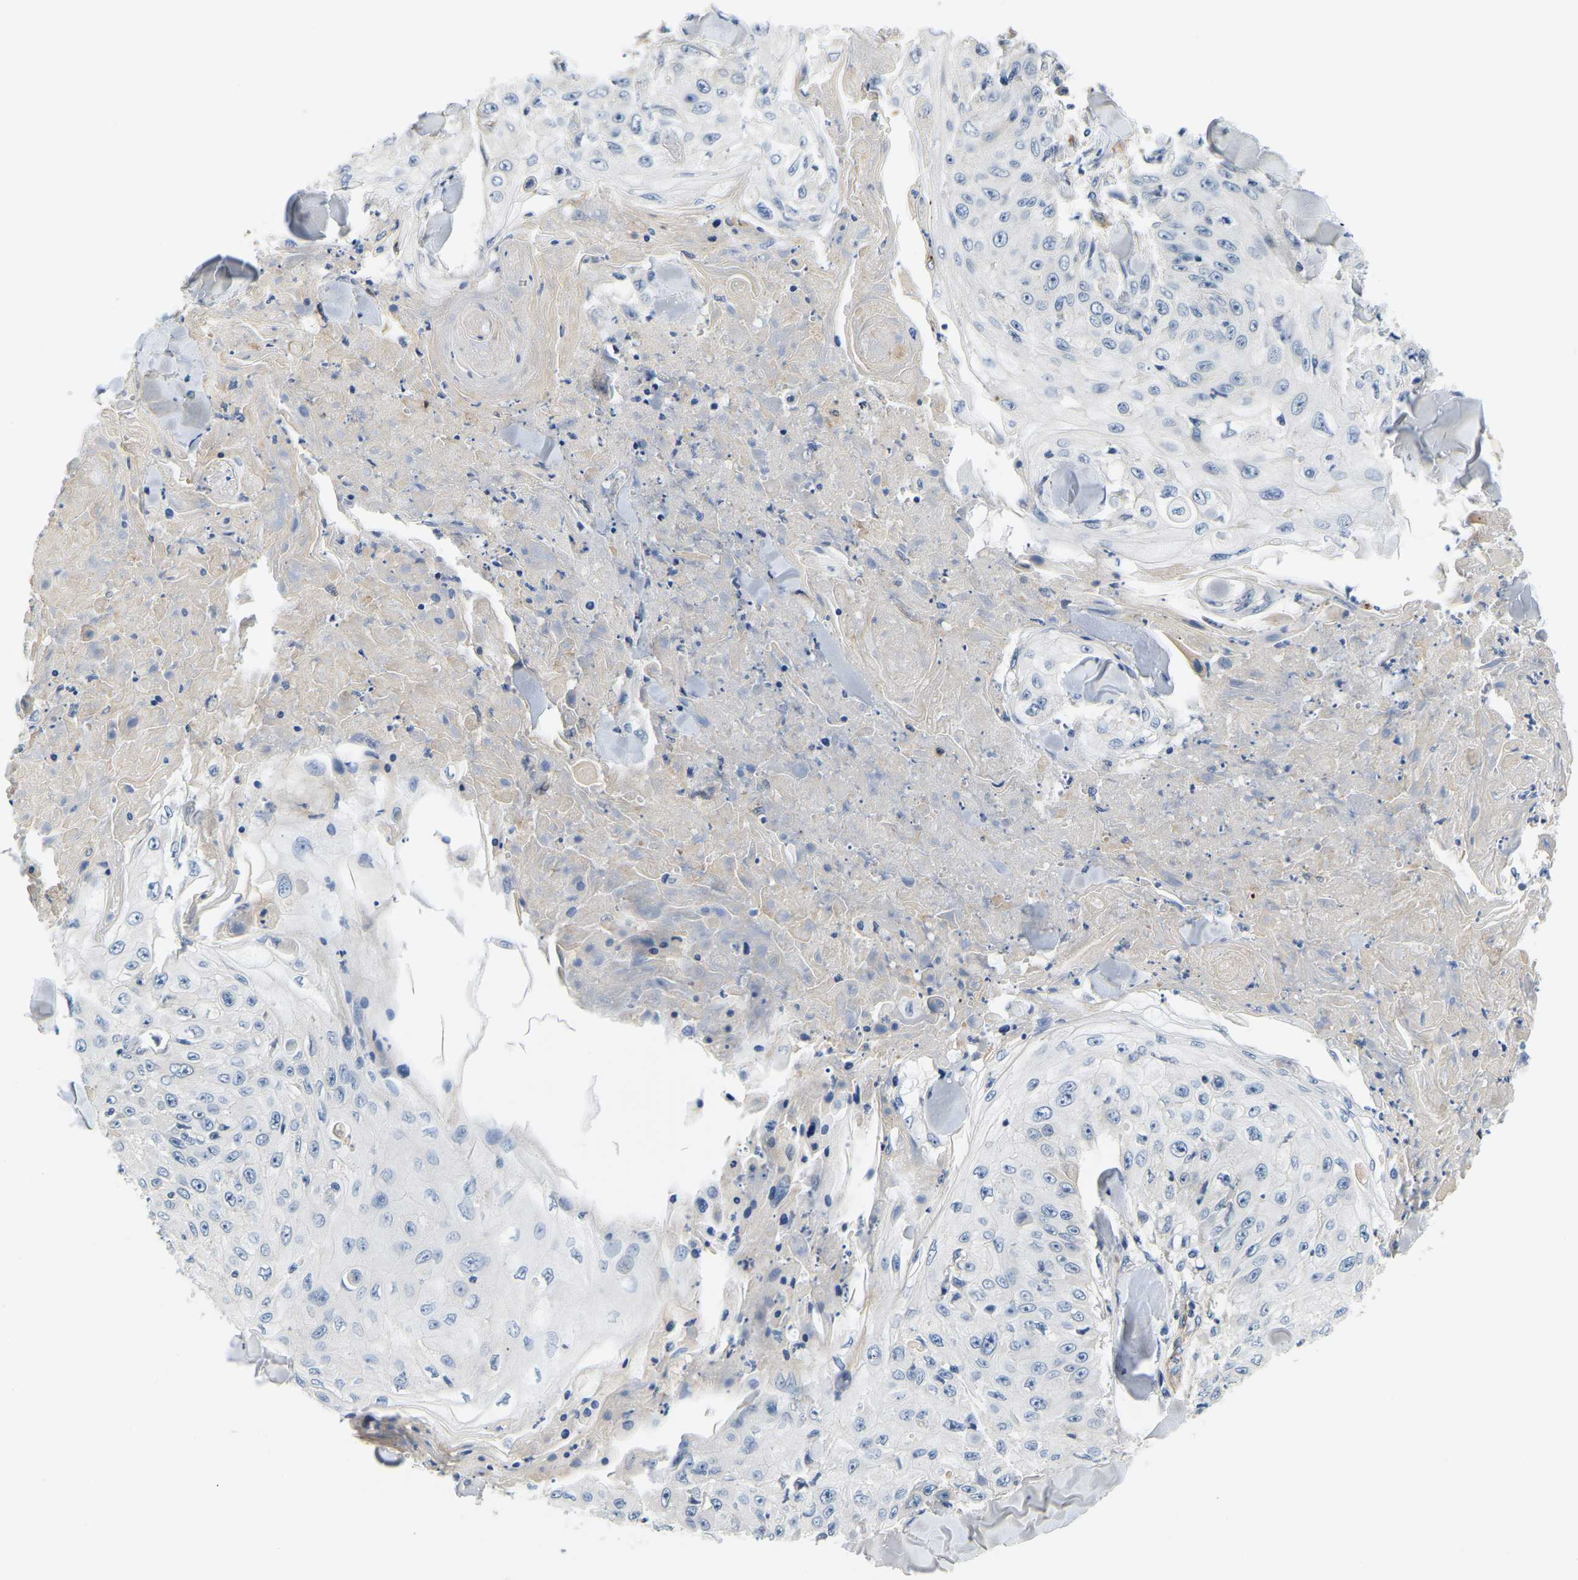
{"staining": {"intensity": "negative", "quantity": "none", "location": "none"}, "tissue": "skin cancer", "cell_type": "Tumor cells", "image_type": "cancer", "snomed": [{"axis": "morphology", "description": "Squamous cell carcinoma, NOS"}, {"axis": "topography", "description": "Skin"}], "caption": "A photomicrograph of squamous cell carcinoma (skin) stained for a protein shows no brown staining in tumor cells.", "gene": "LIAS", "patient": {"sex": "male", "age": 86}}